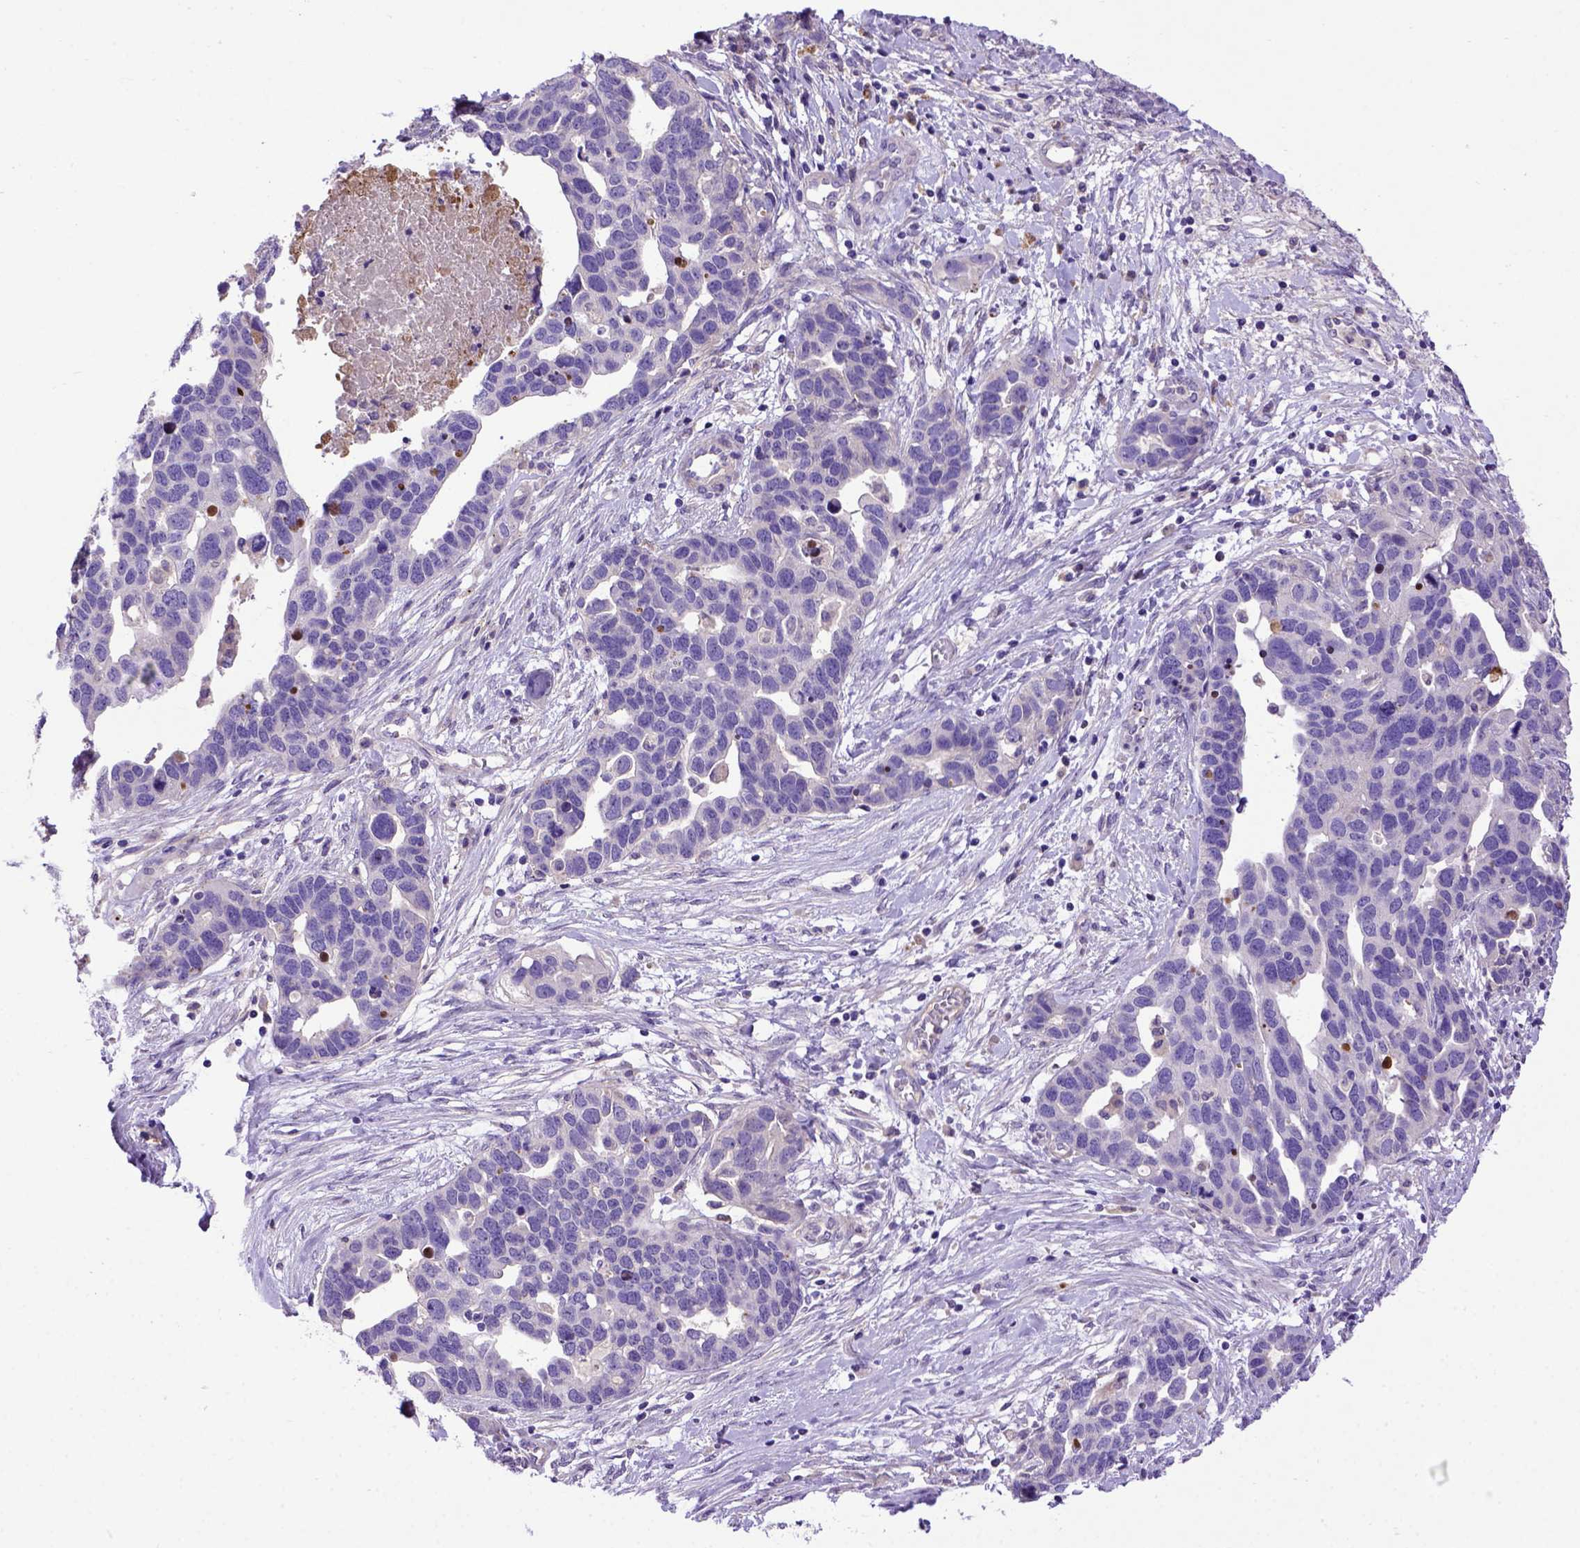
{"staining": {"intensity": "negative", "quantity": "none", "location": "none"}, "tissue": "ovarian cancer", "cell_type": "Tumor cells", "image_type": "cancer", "snomed": [{"axis": "morphology", "description": "Cystadenocarcinoma, serous, NOS"}, {"axis": "topography", "description": "Ovary"}], "caption": "Ovarian cancer (serous cystadenocarcinoma) was stained to show a protein in brown. There is no significant staining in tumor cells. The staining was performed using DAB to visualize the protein expression in brown, while the nuclei were stained in blue with hematoxylin (Magnification: 20x).", "gene": "ADAM12", "patient": {"sex": "female", "age": 54}}